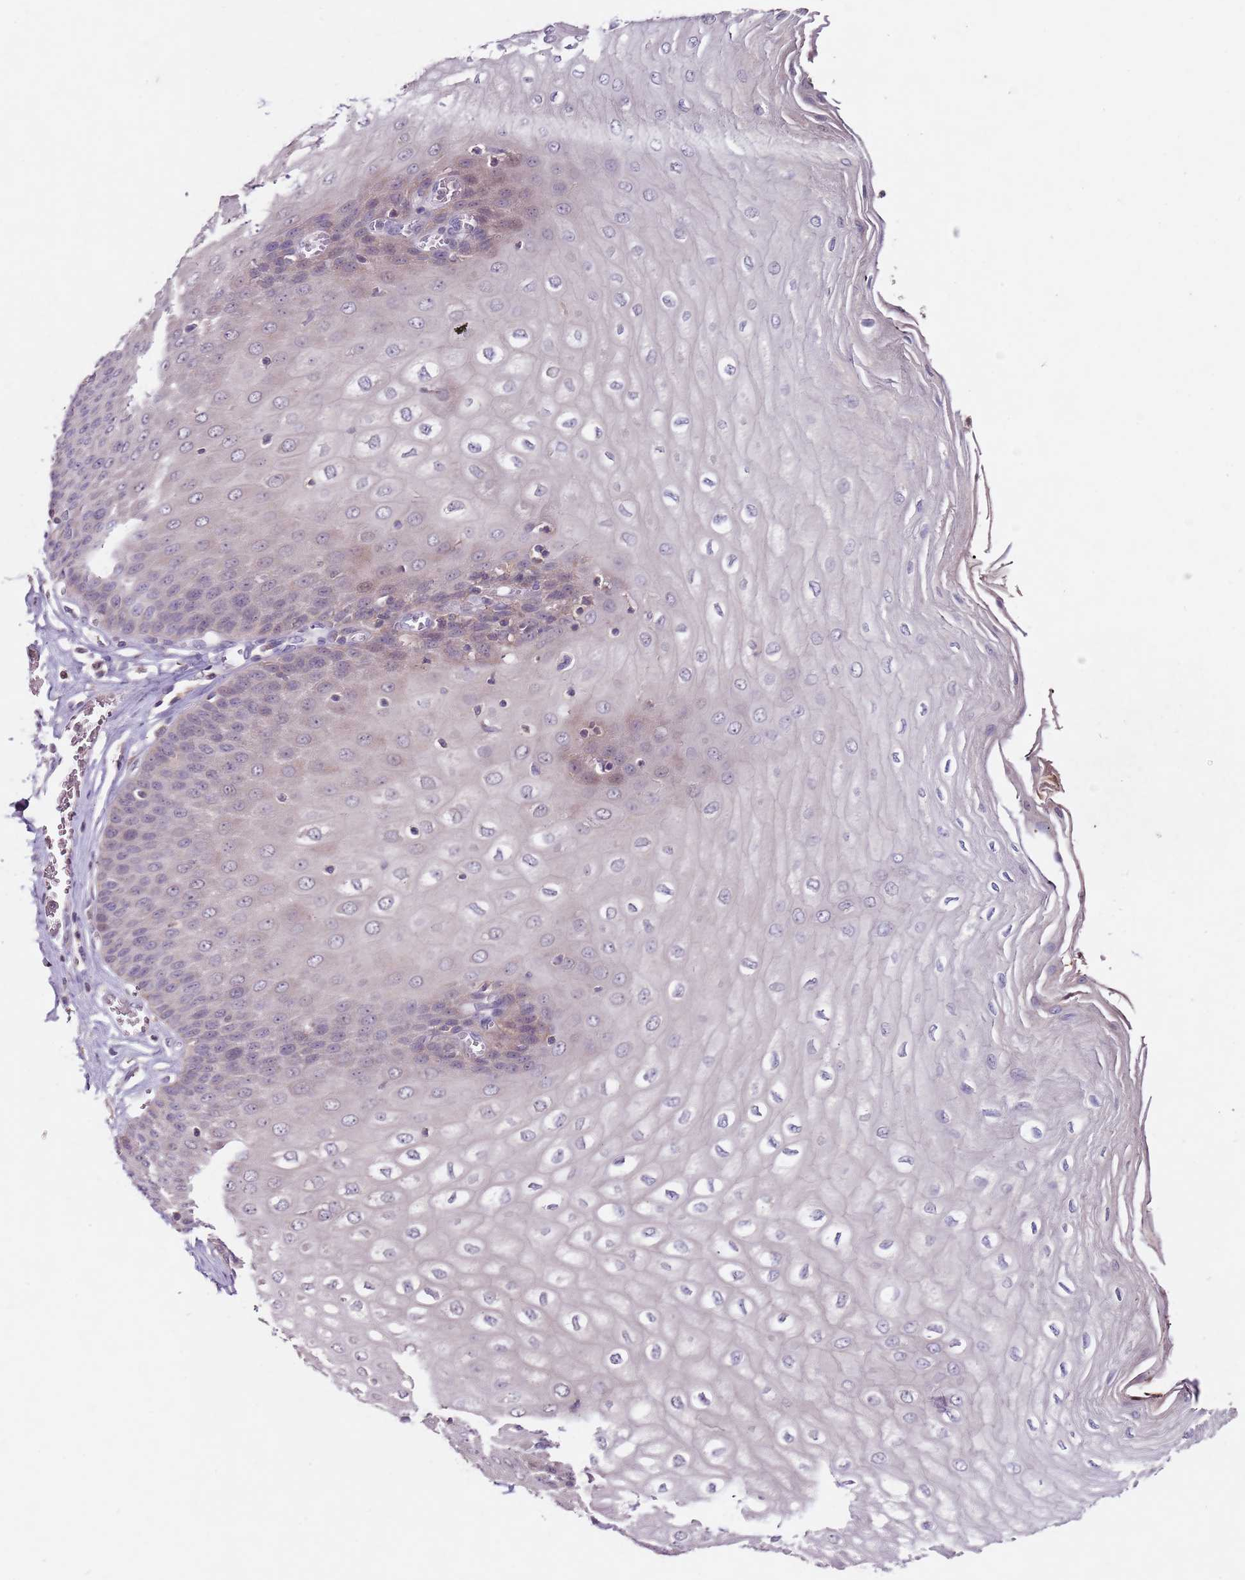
{"staining": {"intensity": "weak", "quantity": "25%-75%", "location": "cytoplasmic/membranous,nuclear"}, "tissue": "esophagus", "cell_type": "Squamous epithelial cells", "image_type": "normal", "snomed": [{"axis": "morphology", "description": "Normal tissue, NOS"}, {"axis": "topography", "description": "Esophagus"}], "caption": "Protein staining of normal esophagus reveals weak cytoplasmic/membranous,nuclear staining in approximately 25%-75% of squamous epithelial cells.", "gene": "NRDE2", "patient": {"sex": "male", "age": 60}}